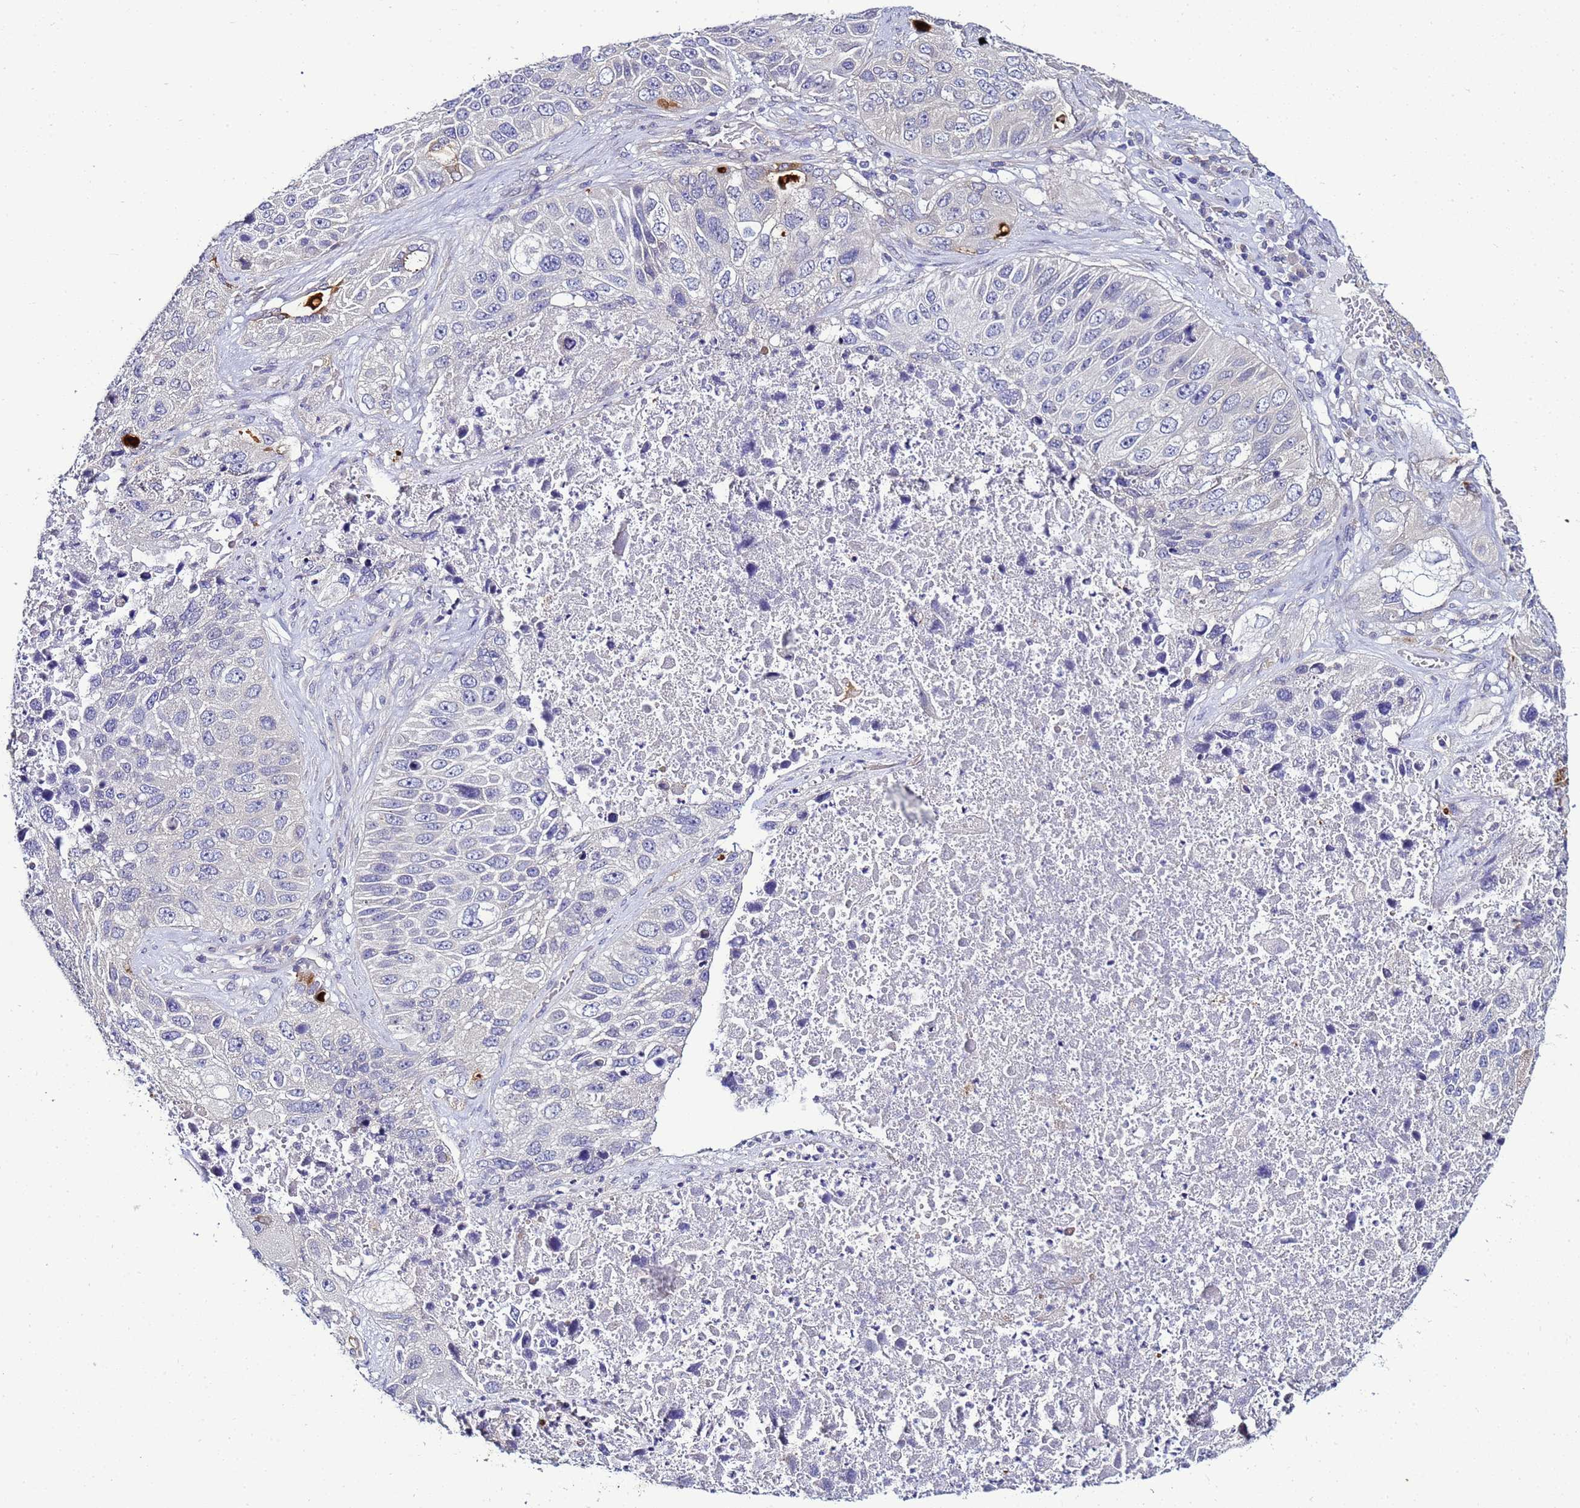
{"staining": {"intensity": "negative", "quantity": "none", "location": "none"}, "tissue": "lung cancer", "cell_type": "Tumor cells", "image_type": "cancer", "snomed": [{"axis": "morphology", "description": "Squamous cell carcinoma, NOS"}, {"axis": "topography", "description": "Lung"}], "caption": "Lung squamous cell carcinoma was stained to show a protein in brown. There is no significant positivity in tumor cells. (Stains: DAB immunohistochemistry (IHC) with hematoxylin counter stain, Microscopy: brightfield microscopy at high magnification).", "gene": "FAM166B", "patient": {"sex": "male", "age": 61}}